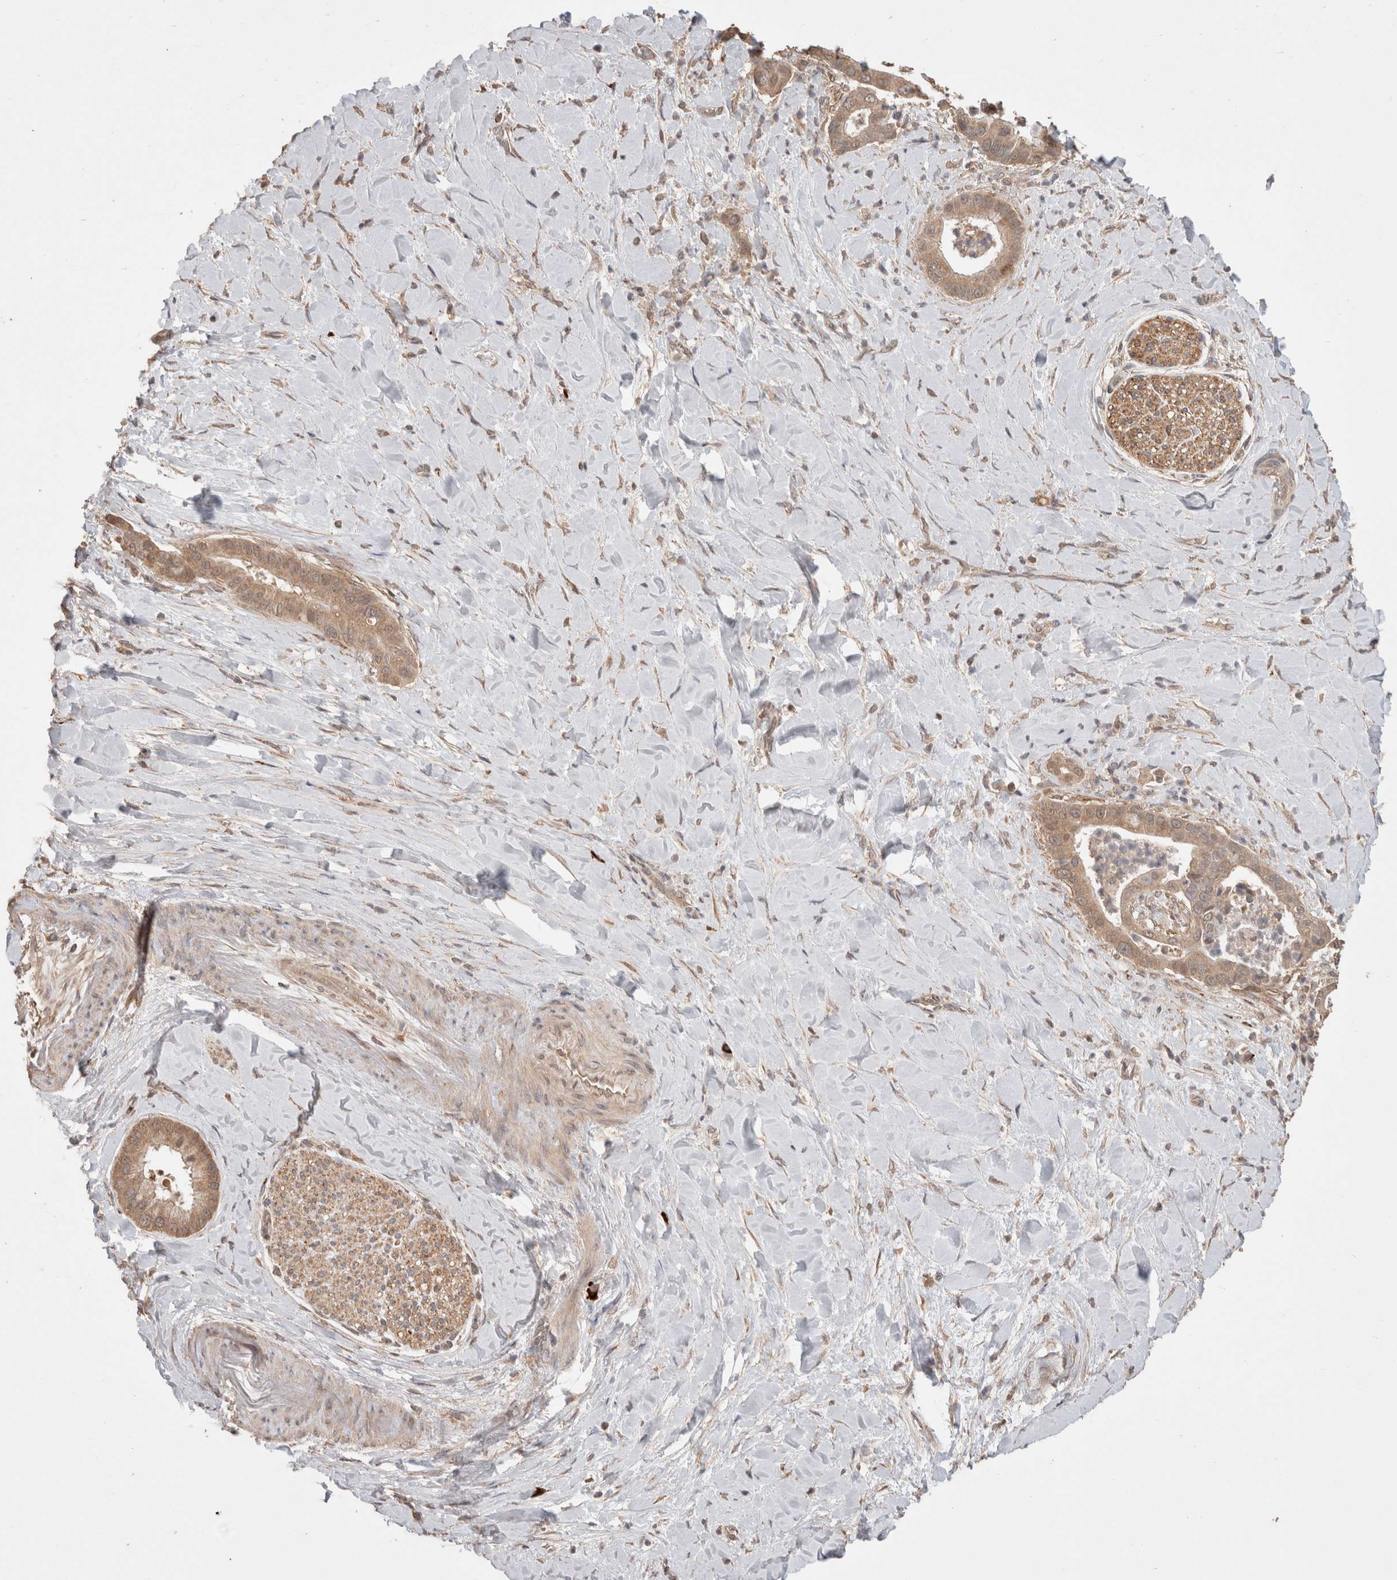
{"staining": {"intensity": "weak", "quantity": ">75%", "location": "cytoplasmic/membranous"}, "tissue": "liver cancer", "cell_type": "Tumor cells", "image_type": "cancer", "snomed": [{"axis": "morphology", "description": "Cholangiocarcinoma"}, {"axis": "topography", "description": "Liver"}], "caption": "Immunohistochemistry image of liver cancer (cholangiocarcinoma) stained for a protein (brown), which demonstrates low levels of weak cytoplasmic/membranous positivity in approximately >75% of tumor cells.", "gene": "HROB", "patient": {"sex": "female", "age": 54}}